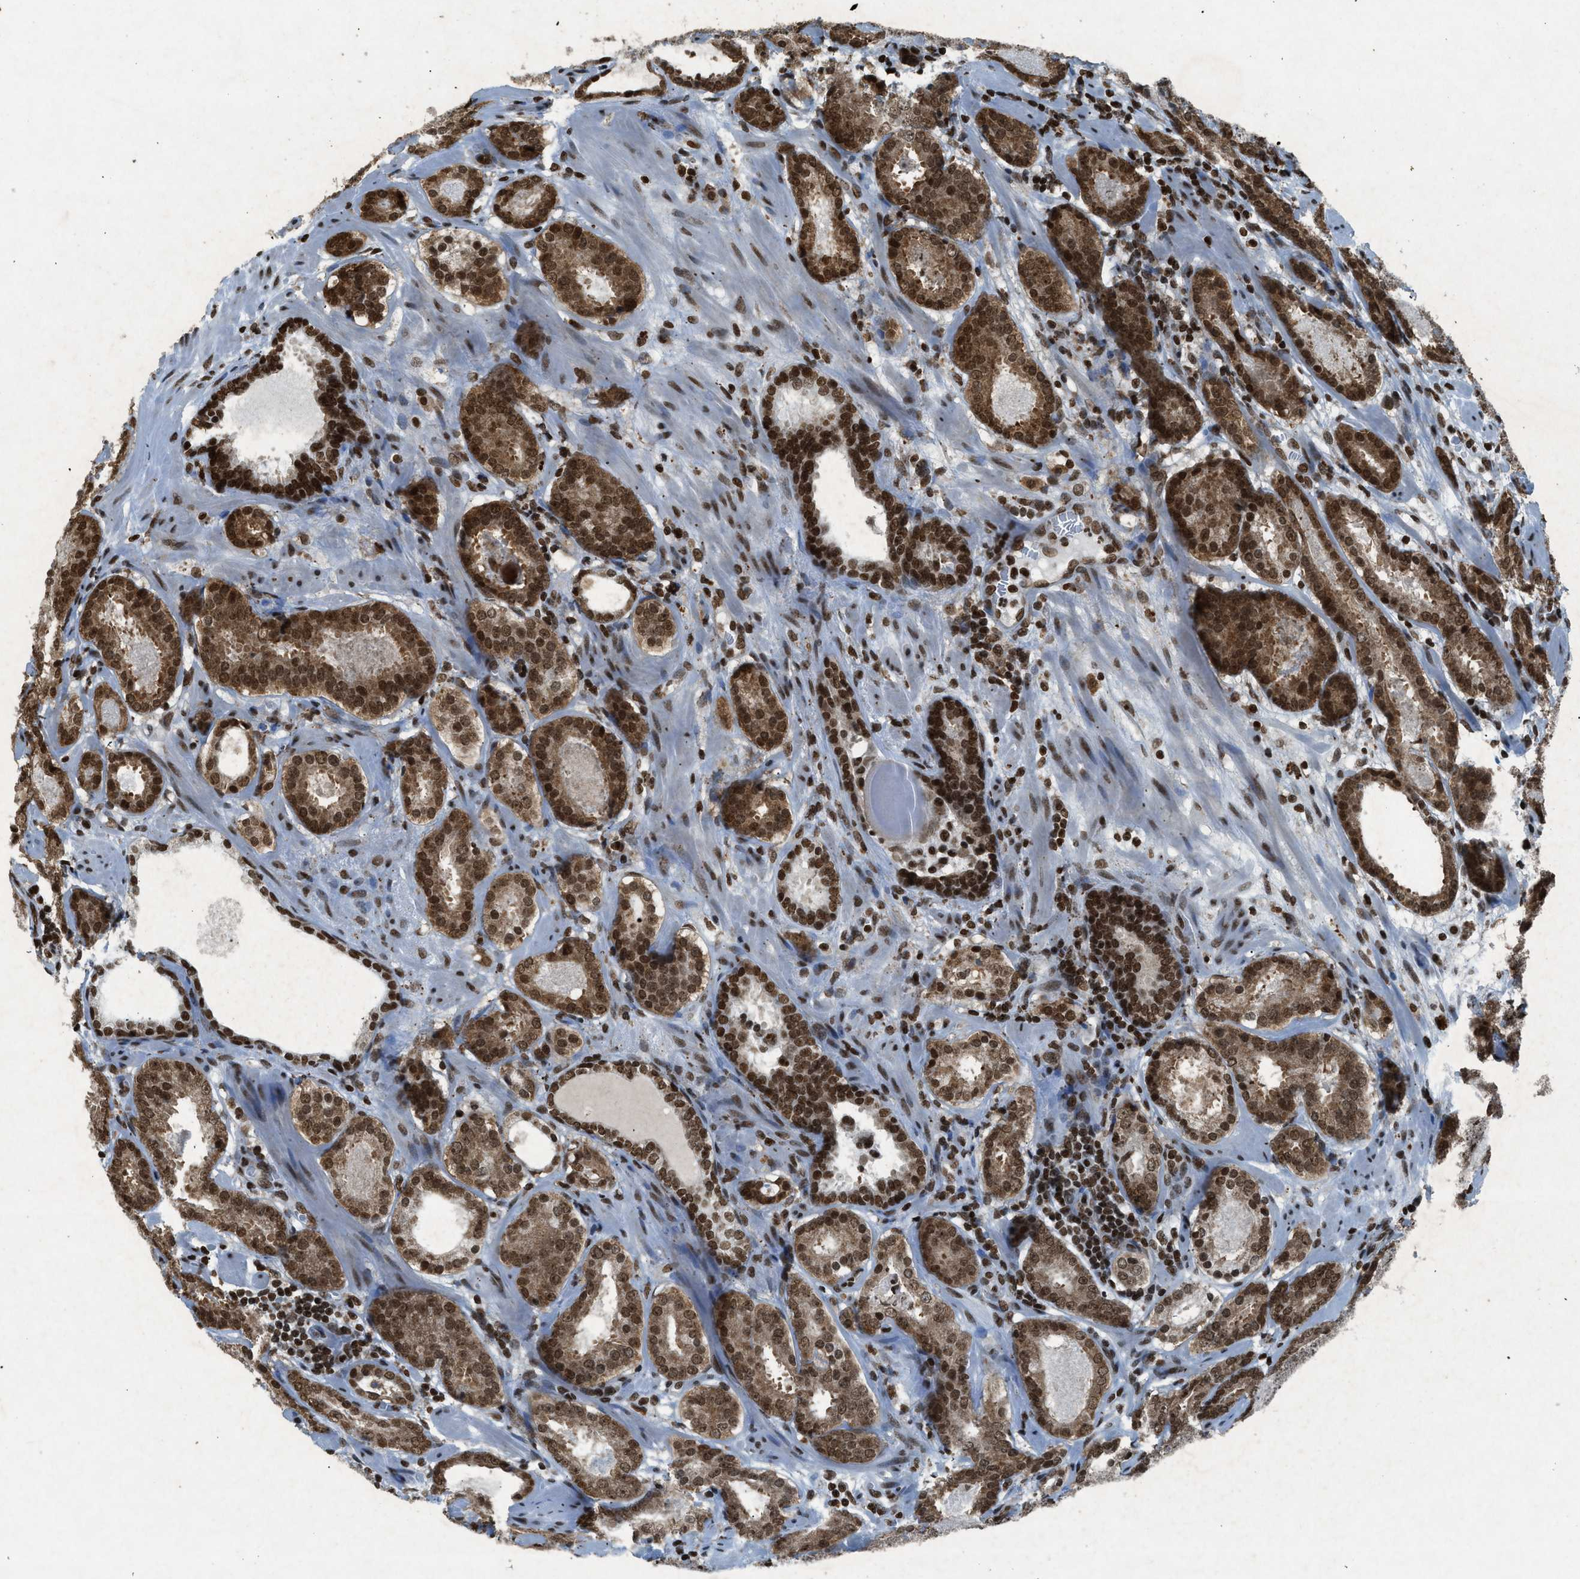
{"staining": {"intensity": "moderate", "quantity": ">75%", "location": "cytoplasmic/membranous,nuclear"}, "tissue": "prostate cancer", "cell_type": "Tumor cells", "image_type": "cancer", "snomed": [{"axis": "morphology", "description": "Adenocarcinoma, Low grade"}, {"axis": "topography", "description": "Prostate"}], "caption": "Tumor cells demonstrate medium levels of moderate cytoplasmic/membranous and nuclear staining in about >75% of cells in low-grade adenocarcinoma (prostate).", "gene": "NXF1", "patient": {"sex": "male", "age": 69}}